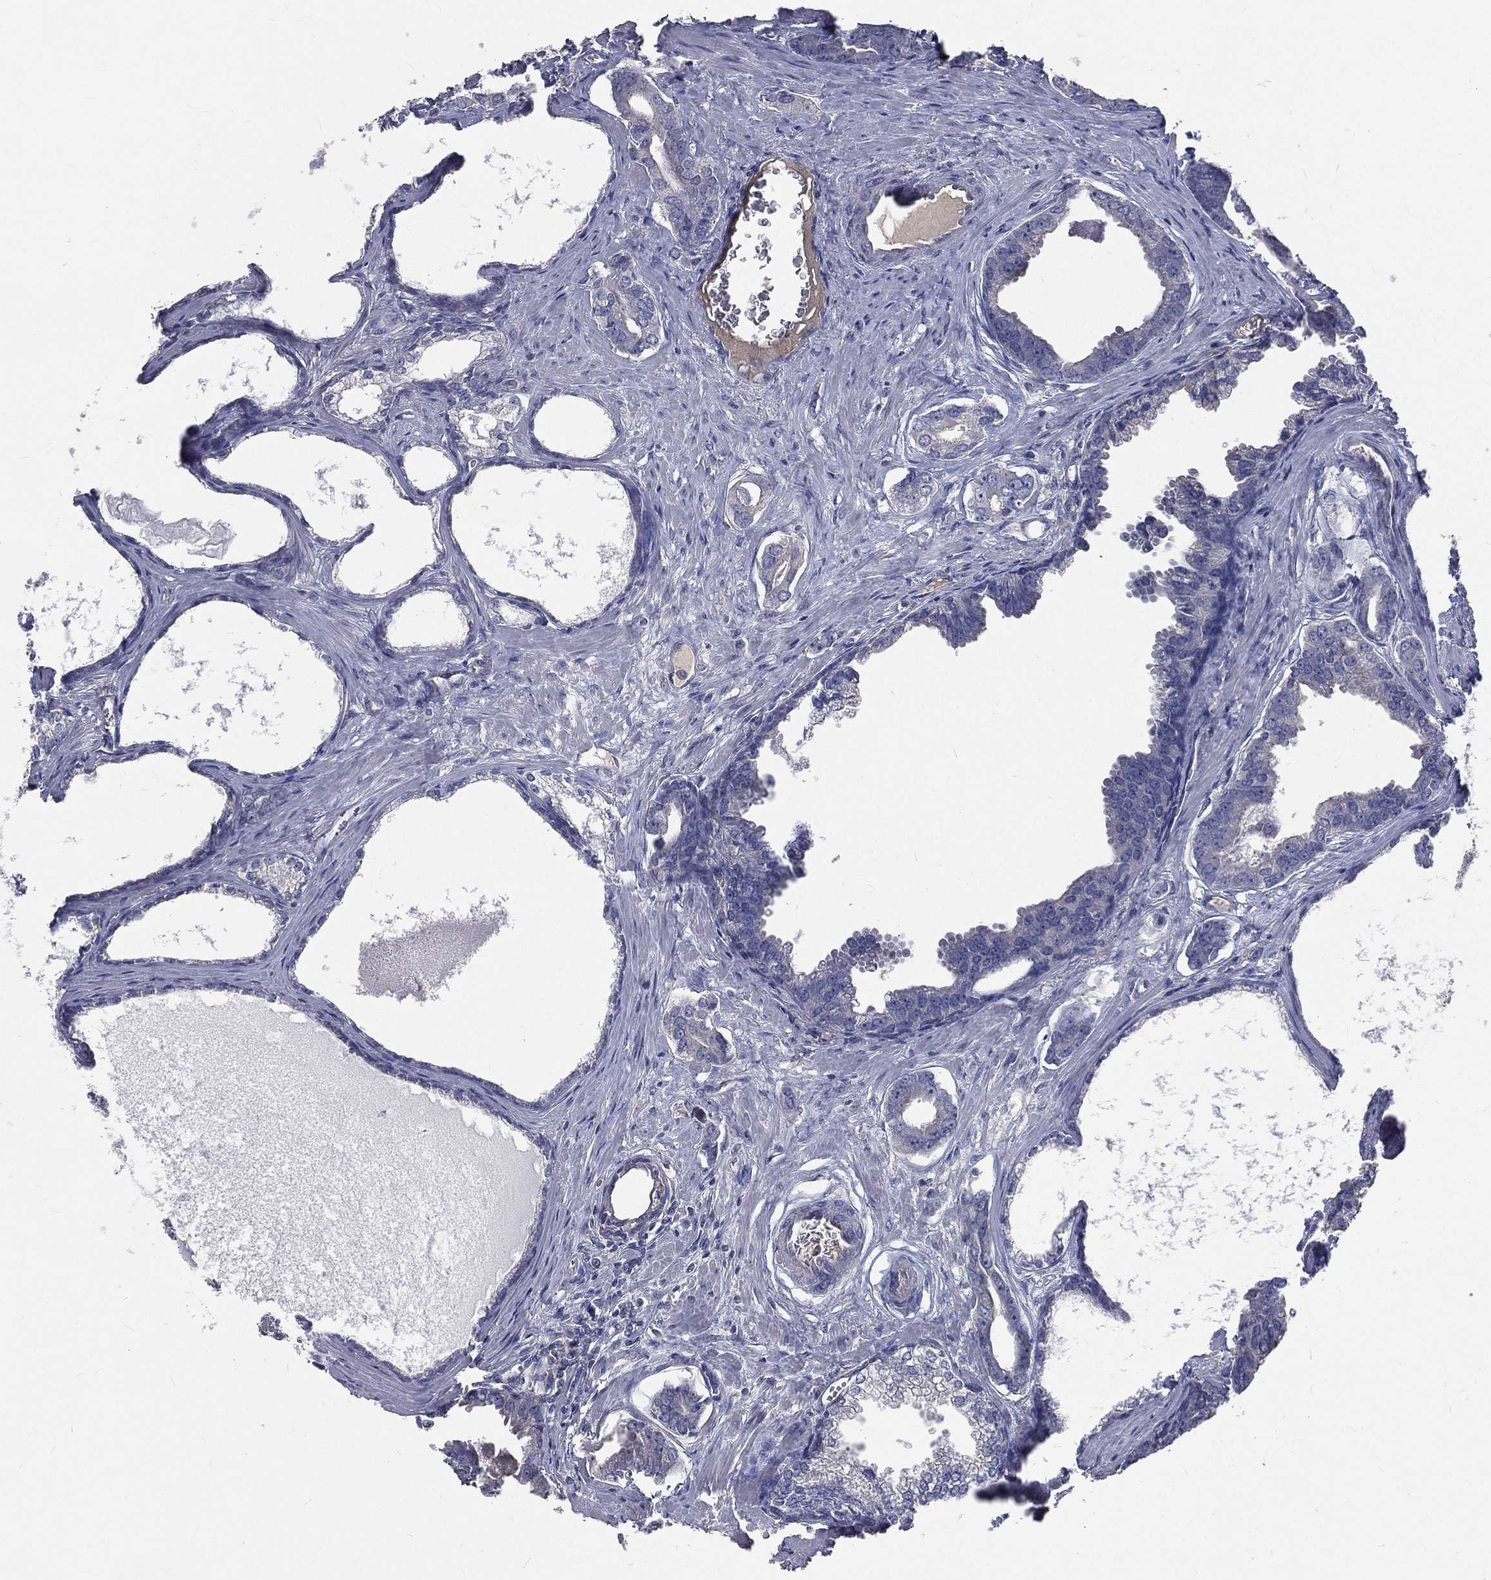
{"staining": {"intensity": "negative", "quantity": "none", "location": "none"}, "tissue": "prostate cancer", "cell_type": "Tumor cells", "image_type": "cancer", "snomed": [{"axis": "morphology", "description": "Adenocarcinoma, NOS"}, {"axis": "topography", "description": "Prostate"}], "caption": "Image shows no protein positivity in tumor cells of adenocarcinoma (prostate) tissue. (DAB IHC visualized using brightfield microscopy, high magnification).", "gene": "CROCC", "patient": {"sex": "male", "age": 66}}